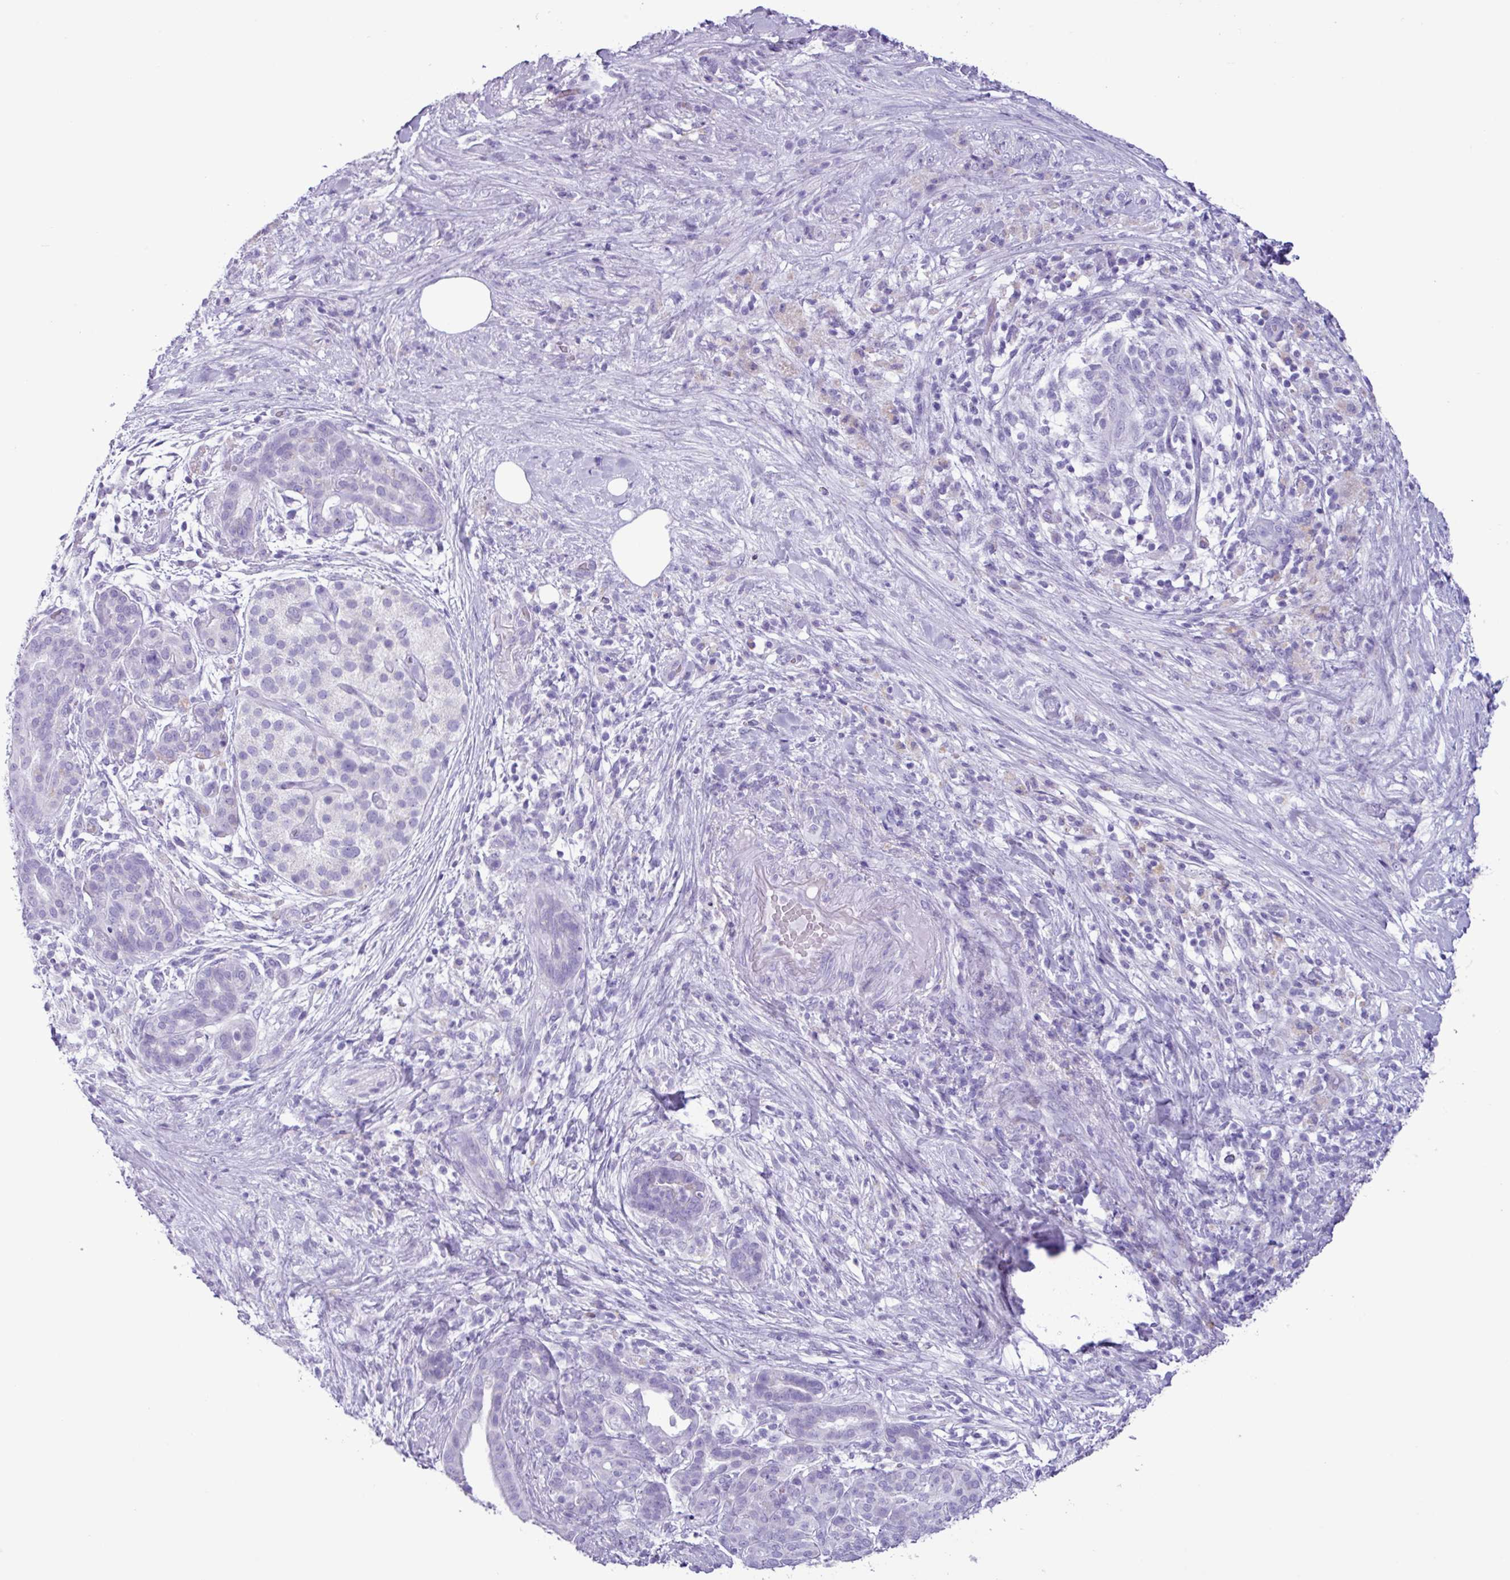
{"staining": {"intensity": "negative", "quantity": "none", "location": "none"}, "tissue": "pancreatic cancer", "cell_type": "Tumor cells", "image_type": "cancer", "snomed": [{"axis": "morphology", "description": "Adenocarcinoma, NOS"}, {"axis": "topography", "description": "Pancreas"}], "caption": "Immunohistochemistry of human pancreatic cancer (adenocarcinoma) demonstrates no expression in tumor cells. (DAB immunohistochemistry with hematoxylin counter stain).", "gene": "AGO3", "patient": {"sex": "male", "age": 44}}